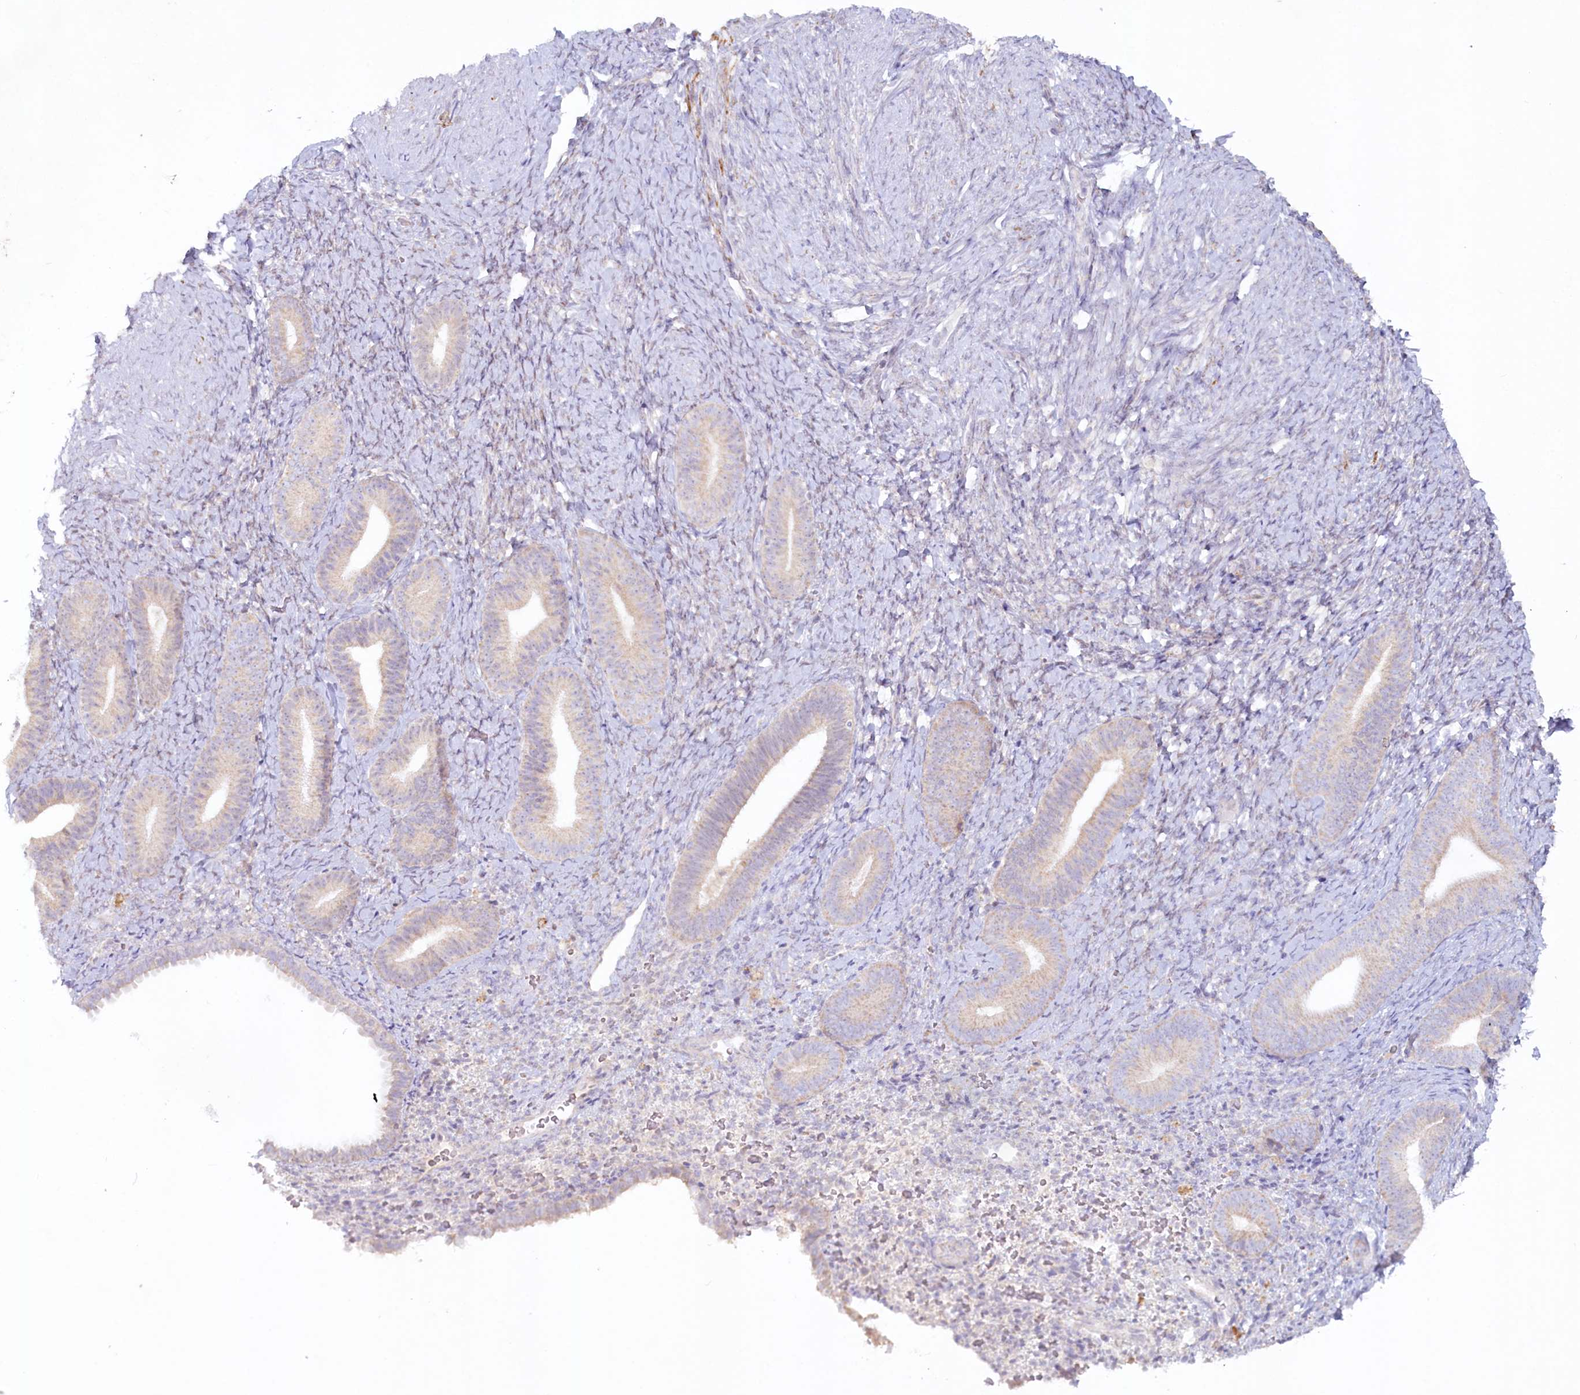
{"staining": {"intensity": "negative", "quantity": "none", "location": "none"}, "tissue": "endometrium", "cell_type": "Cells in endometrial stroma", "image_type": "normal", "snomed": [{"axis": "morphology", "description": "Normal tissue, NOS"}, {"axis": "topography", "description": "Endometrium"}], "caption": "Immunohistochemistry (IHC) micrograph of normal endometrium: human endometrium stained with DAB (3,3'-diaminobenzidine) exhibits no significant protein positivity in cells in endometrial stroma.", "gene": "PSAPL1", "patient": {"sex": "female", "age": 65}}